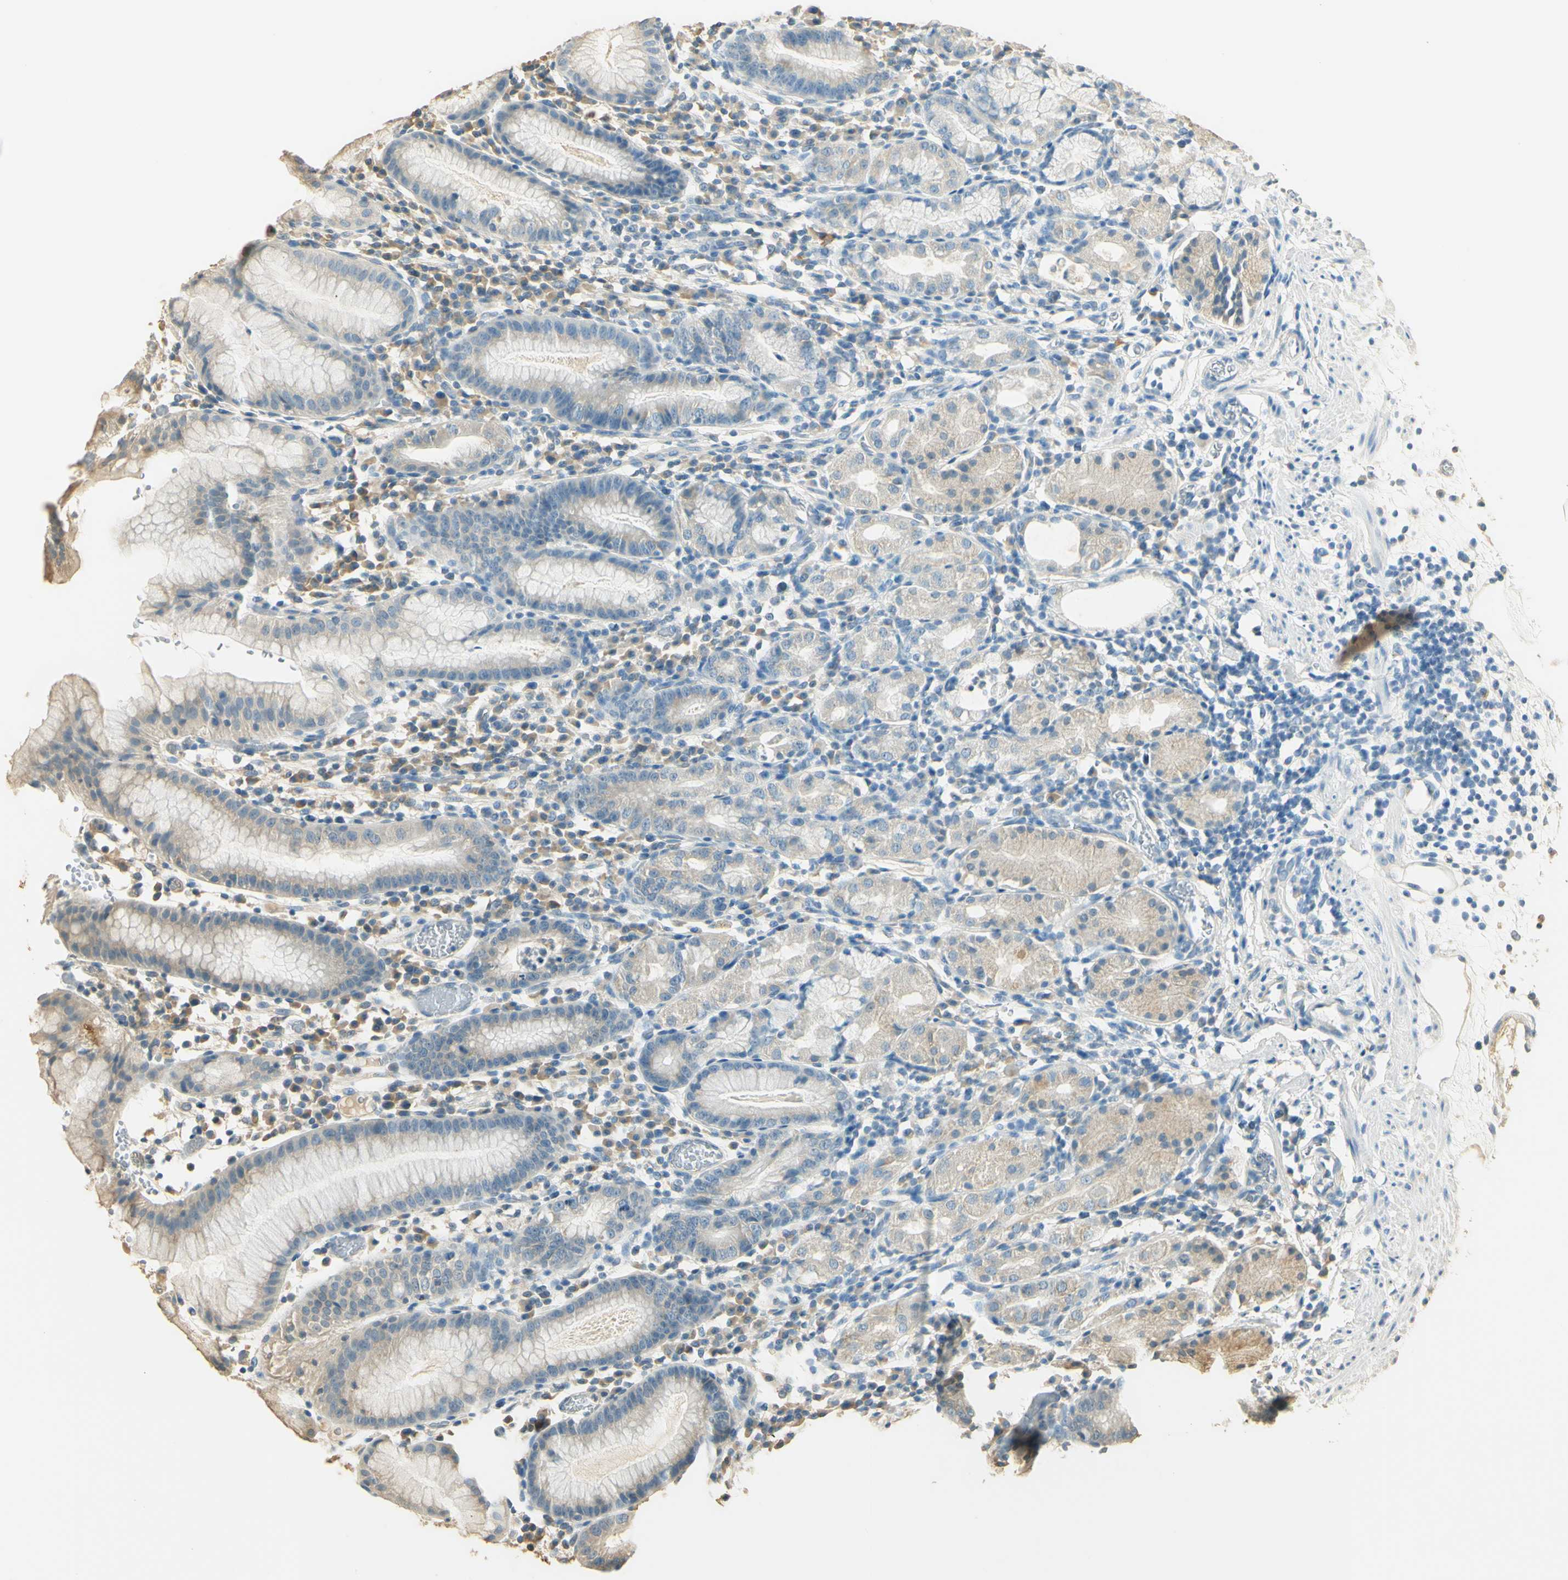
{"staining": {"intensity": "moderate", "quantity": "<25%", "location": "cytoplasmic/membranous"}, "tissue": "stomach", "cell_type": "Glandular cells", "image_type": "normal", "snomed": [{"axis": "morphology", "description": "Normal tissue, NOS"}, {"axis": "topography", "description": "Stomach"}, {"axis": "topography", "description": "Stomach, lower"}], "caption": "A low amount of moderate cytoplasmic/membranous expression is seen in about <25% of glandular cells in normal stomach. (DAB (3,3'-diaminobenzidine) IHC with brightfield microscopy, high magnification).", "gene": "UXS1", "patient": {"sex": "female", "age": 75}}